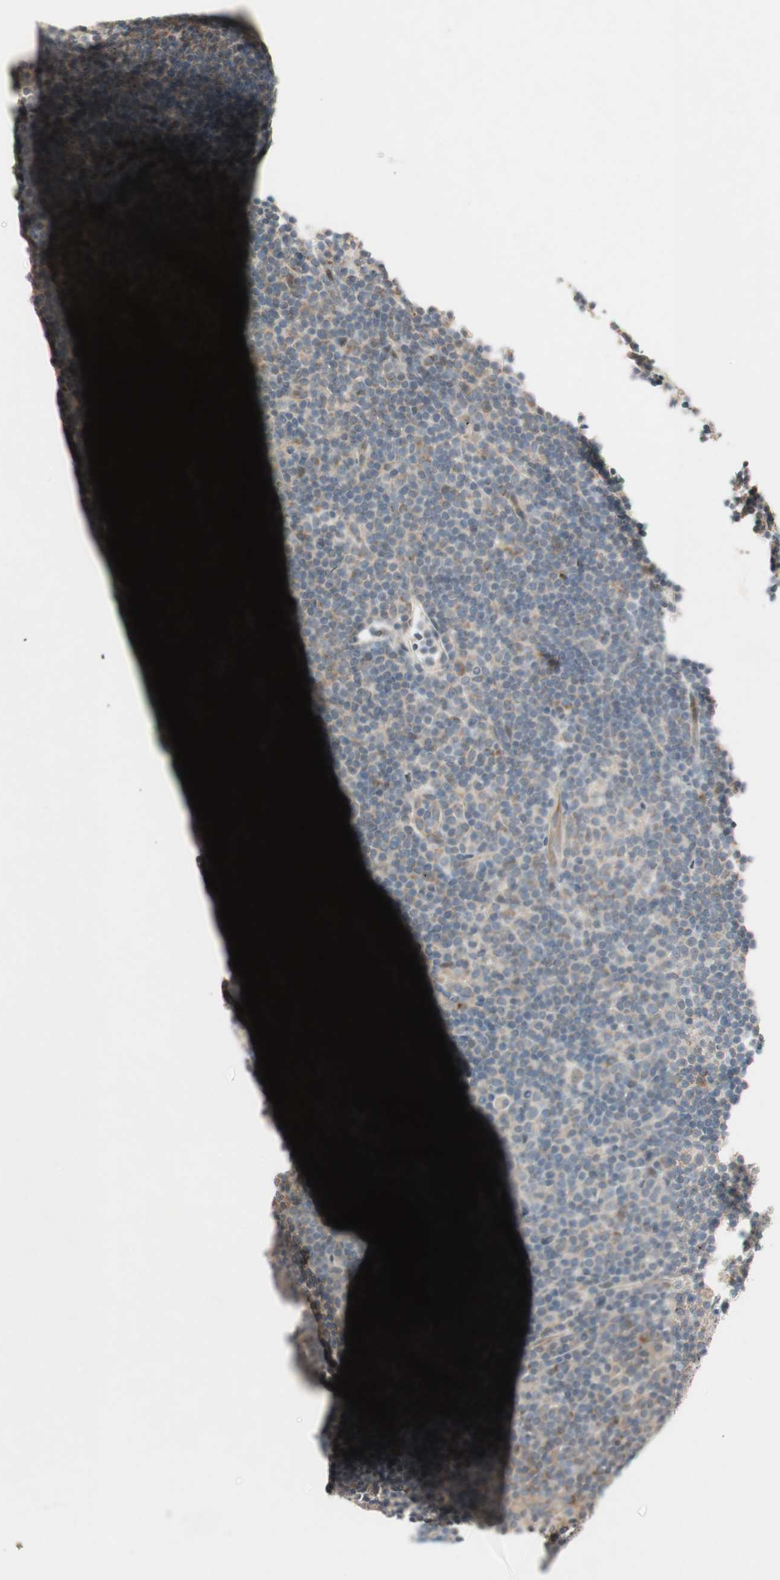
{"staining": {"intensity": "weak", "quantity": ">75%", "location": "cytoplasmic/membranous"}, "tissue": "lymphoma", "cell_type": "Tumor cells", "image_type": "cancer", "snomed": [{"axis": "morphology", "description": "Hodgkin's disease, NOS"}, {"axis": "topography", "description": "Lymph node"}], "caption": "Human lymphoma stained with a brown dye reveals weak cytoplasmic/membranous positive positivity in approximately >75% of tumor cells.", "gene": "ACSL5", "patient": {"sex": "female", "age": 57}}